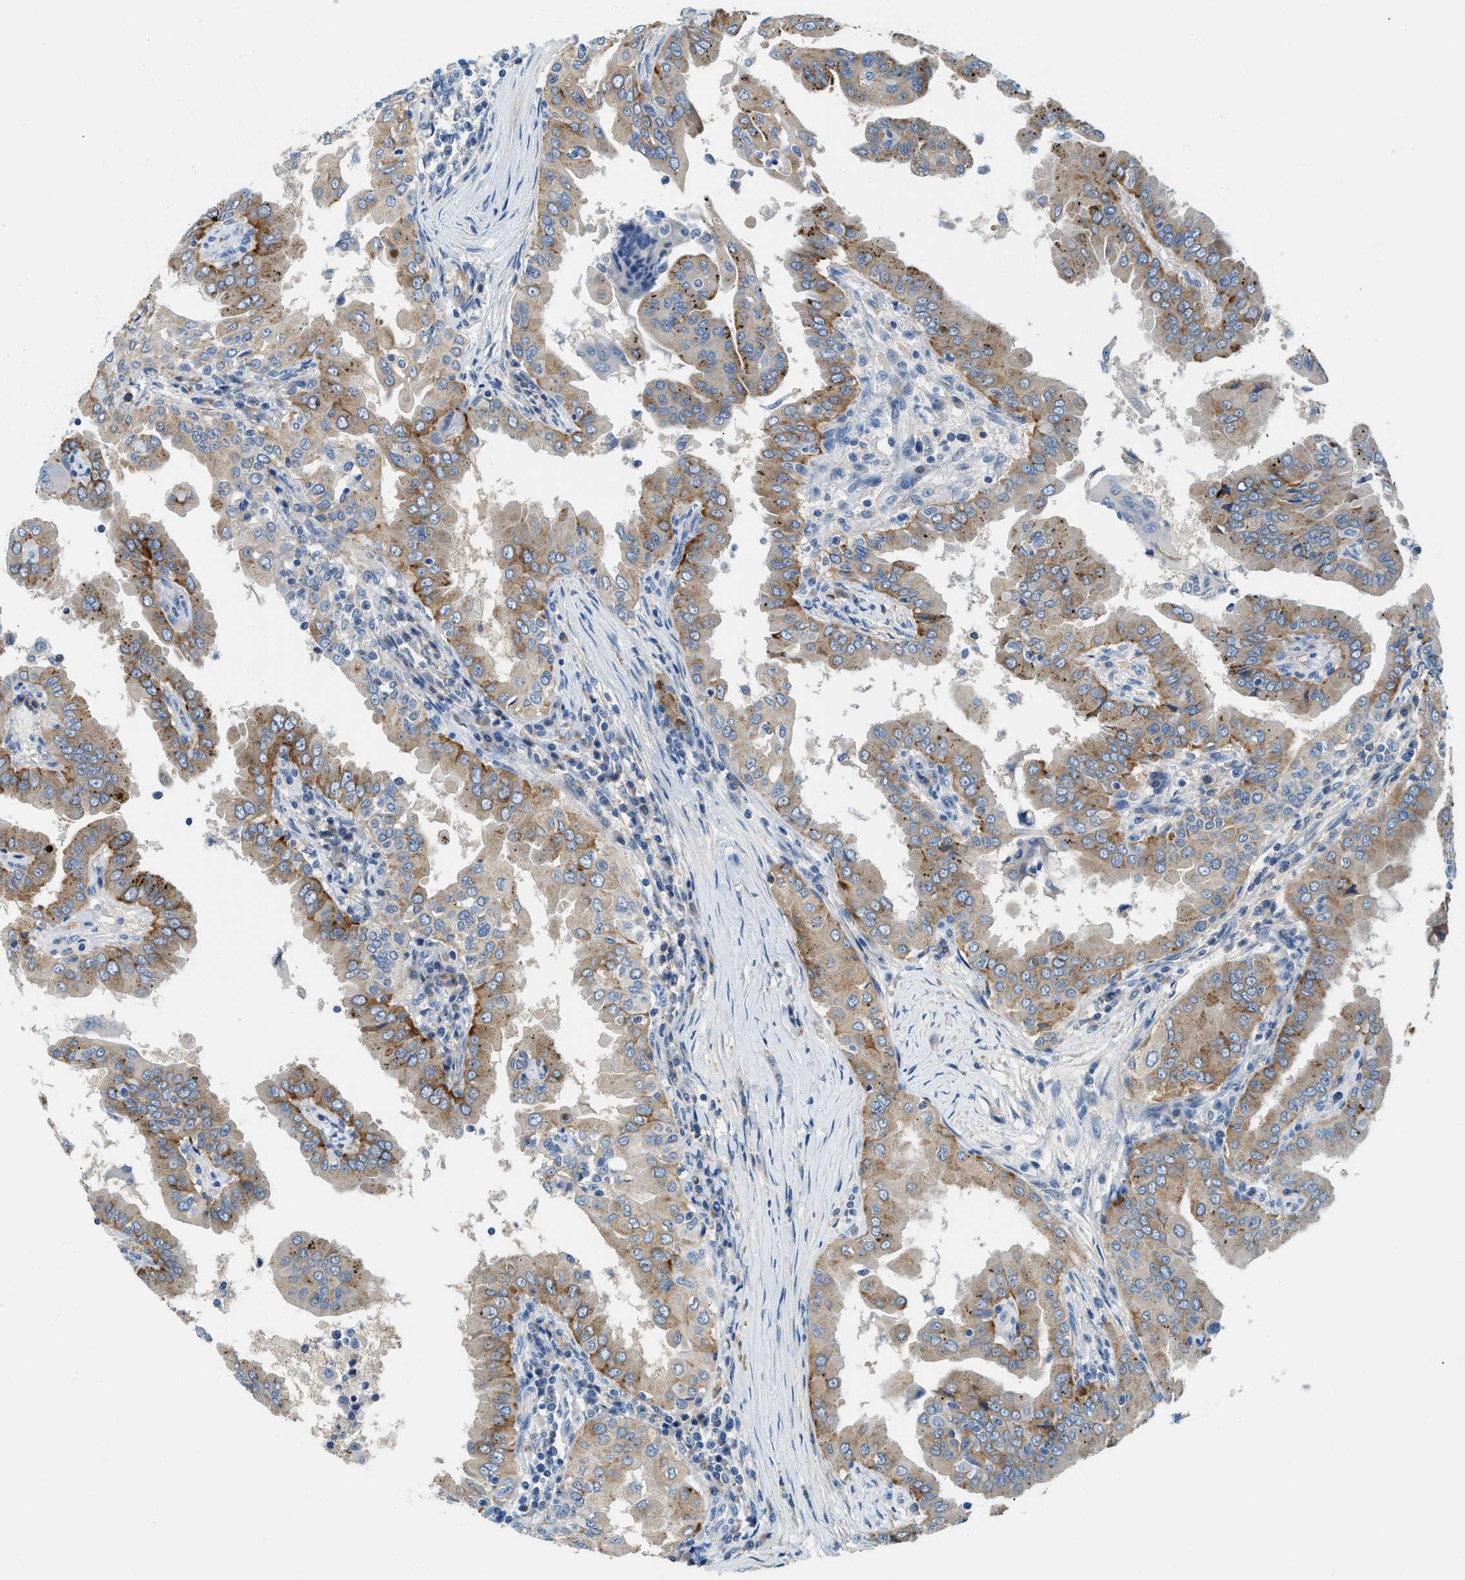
{"staining": {"intensity": "moderate", "quantity": "25%-75%", "location": "cytoplasmic/membranous"}, "tissue": "thyroid cancer", "cell_type": "Tumor cells", "image_type": "cancer", "snomed": [{"axis": "morphology", "description": "Papillary adenocarcinoma, NOS"}, {"axis": "topography", "description": "Thyroid gland"}], "caption": "Thyroid papillary adenocarcinoma stained for a protein (brown) shows moderate cytoplasmic/membranous positive expression in about 25%-75% of tumor cells.", "gene": "TSPAN3", "patient": {"sex": "male", "age": 33}}